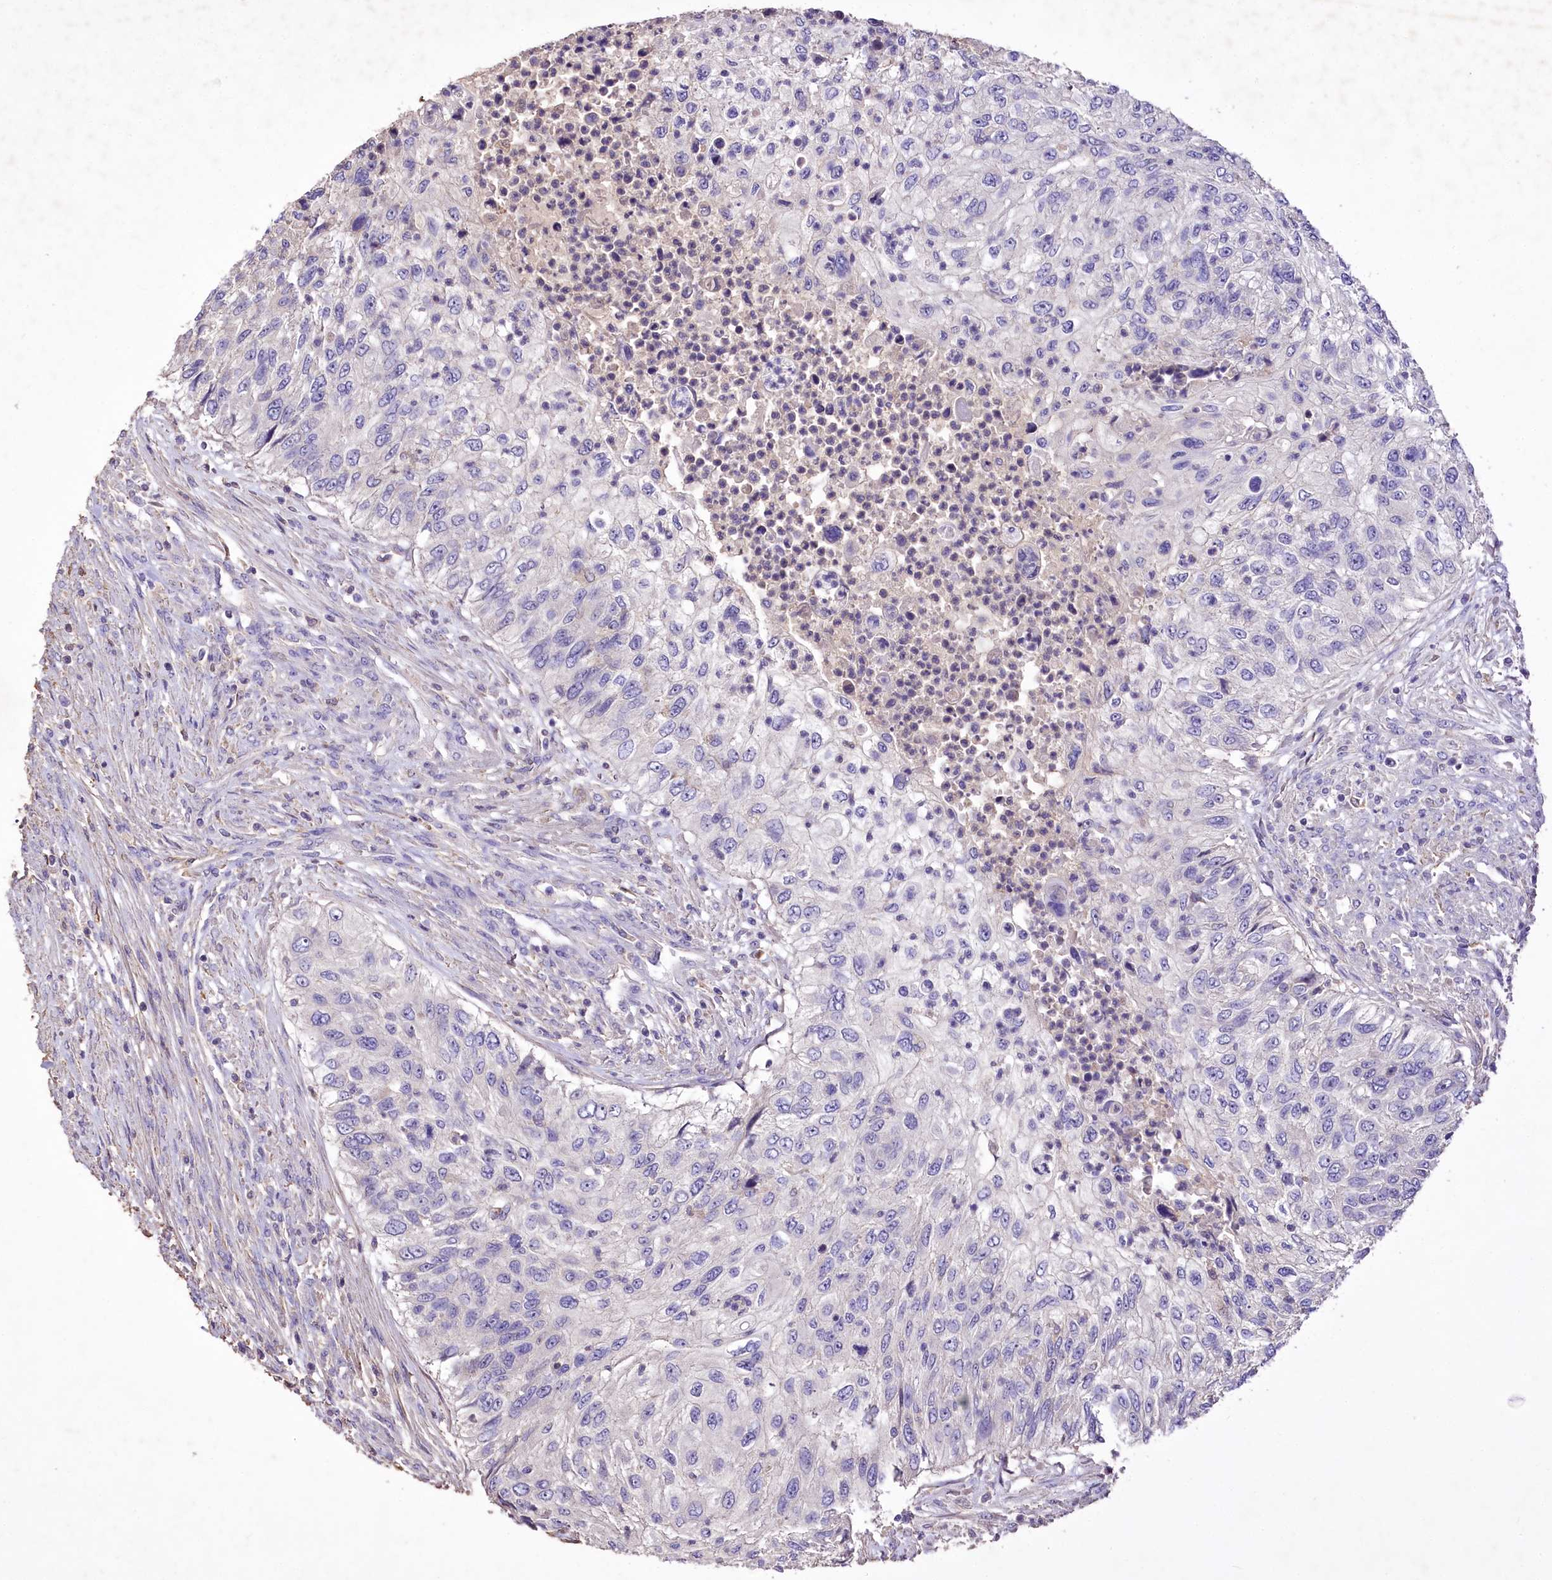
{"staining": {"intensity": "negative", "quantity": "none", "location": "none"}, "tissue": "urothelial cancer", "cell_type": "Tumor cells", "image_type": "cancer", "snomed": [{"axis": "morphology", "description": "Urothelial carcinoma, High grade"}, {"axis": "topography", "description": "Urinary bladder"}], "caption": "An immunohistochemistry (IHC) photomicrograph of urothelial cancer is shown. There is no staining in tumor cells of urothelial cancer.", "gene": "PCYOX1L", "patient": {"sex": "female", "age": 60}}